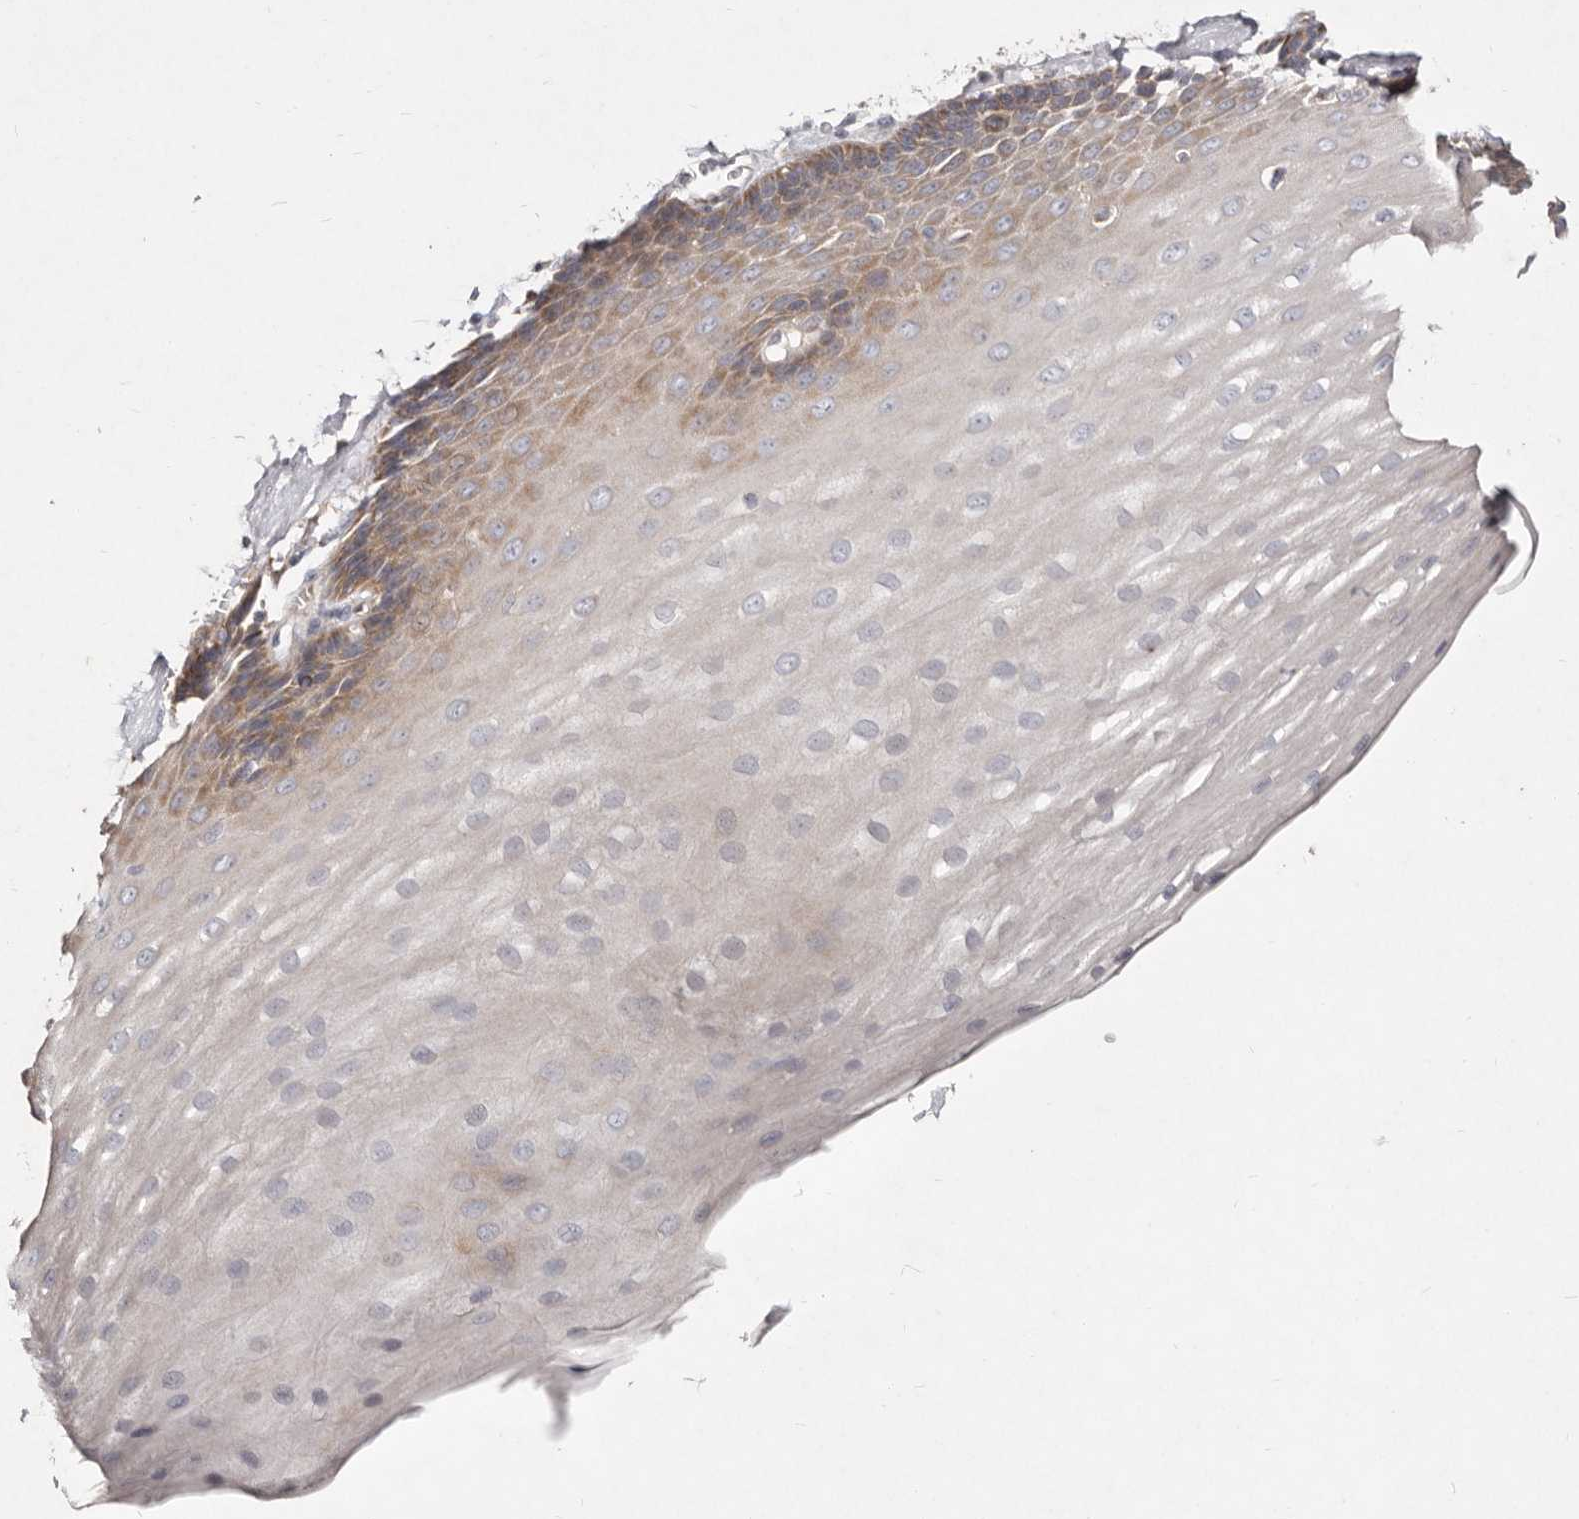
{"staining": {"intensity": "moderate", "quantity": "<25%", "location": "cytoplasmic/membranous"}, "tissue": "esophagus", "cell_type": "Squamous epithelial cells", "image_type": "normal", "snomed": [{"axis": "morphology", "description": "Normal tissue, NOS"}, {"axis": "topography", "description": "Esophagus"}], "caption": "DAB (3,3'-diaminobenzidine) immunohistochemical staining of unremarkable human esophagus exhibits moderate cytoplasmic/membranous protein positivity in approximately <25% of squamous epithelial cells. (DAB (3,3'-diaminobenzidine) IHC, brown staining for protein, blue staining for nuclei).", "gene": "SLC25A20", "patient": {"sex": "male", "age": 62}}